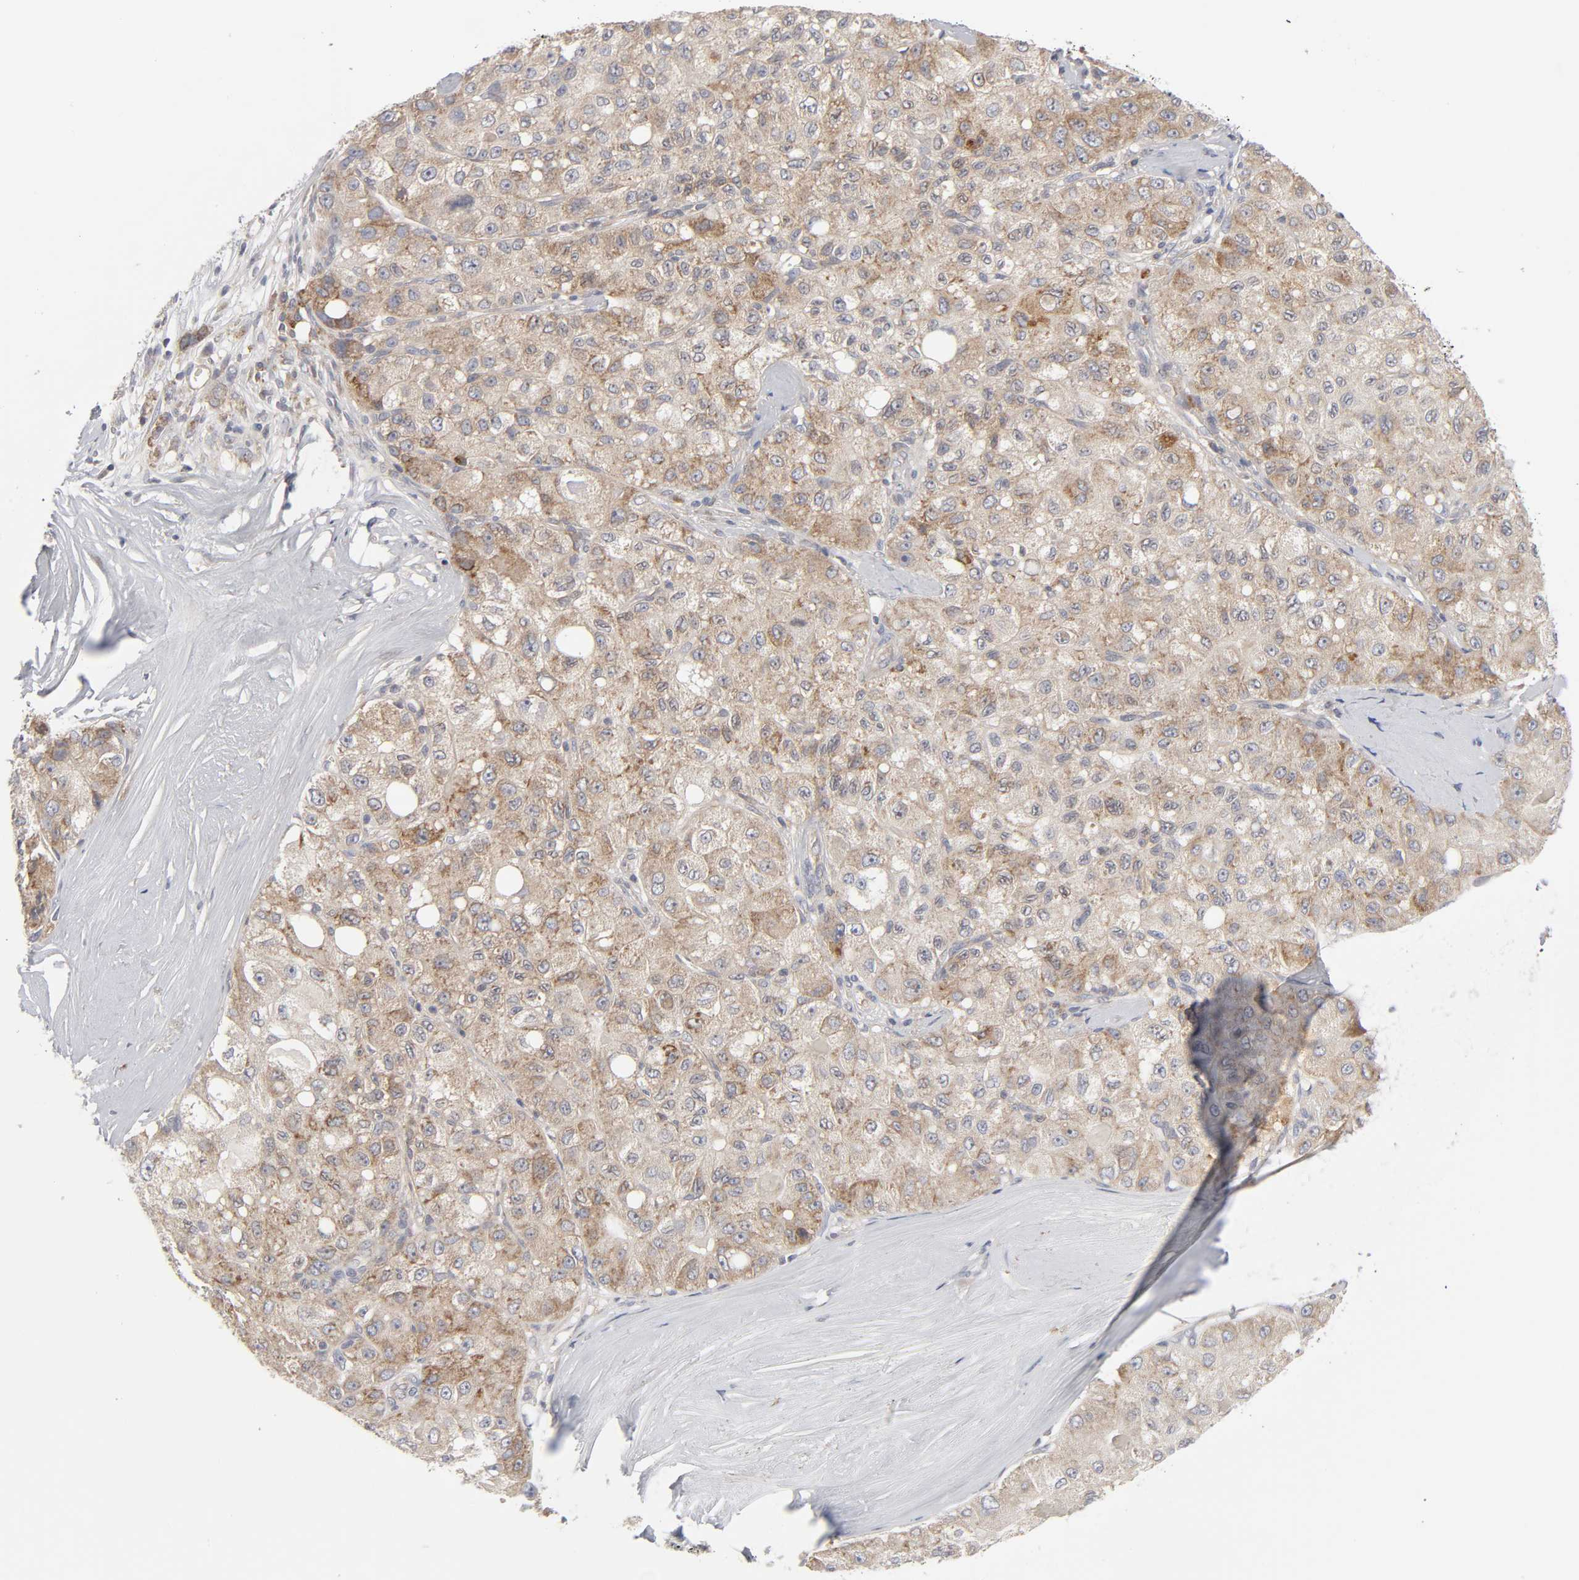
{"staining": {"intensity": "weak", "quantity": ">75%", "location": "cytoplasmic/membranous"}, "tissue": "liver cancer", "cell_type": "Tumor cells", "image_type": "cancer", "snomed": [{"axis": "morphology", "description": "Carcinoma, Hepatocellular, NOS"}, {"axis": "topography", "description": "Liver"}], "caption": "This is a photomicrograph of IHC staining of liver cancer, which shows weak positivity in the cytoplasmic/membranous of tumor cells.", "gene": "IL4R", "patient": {"sex": "male", "age": 80}}